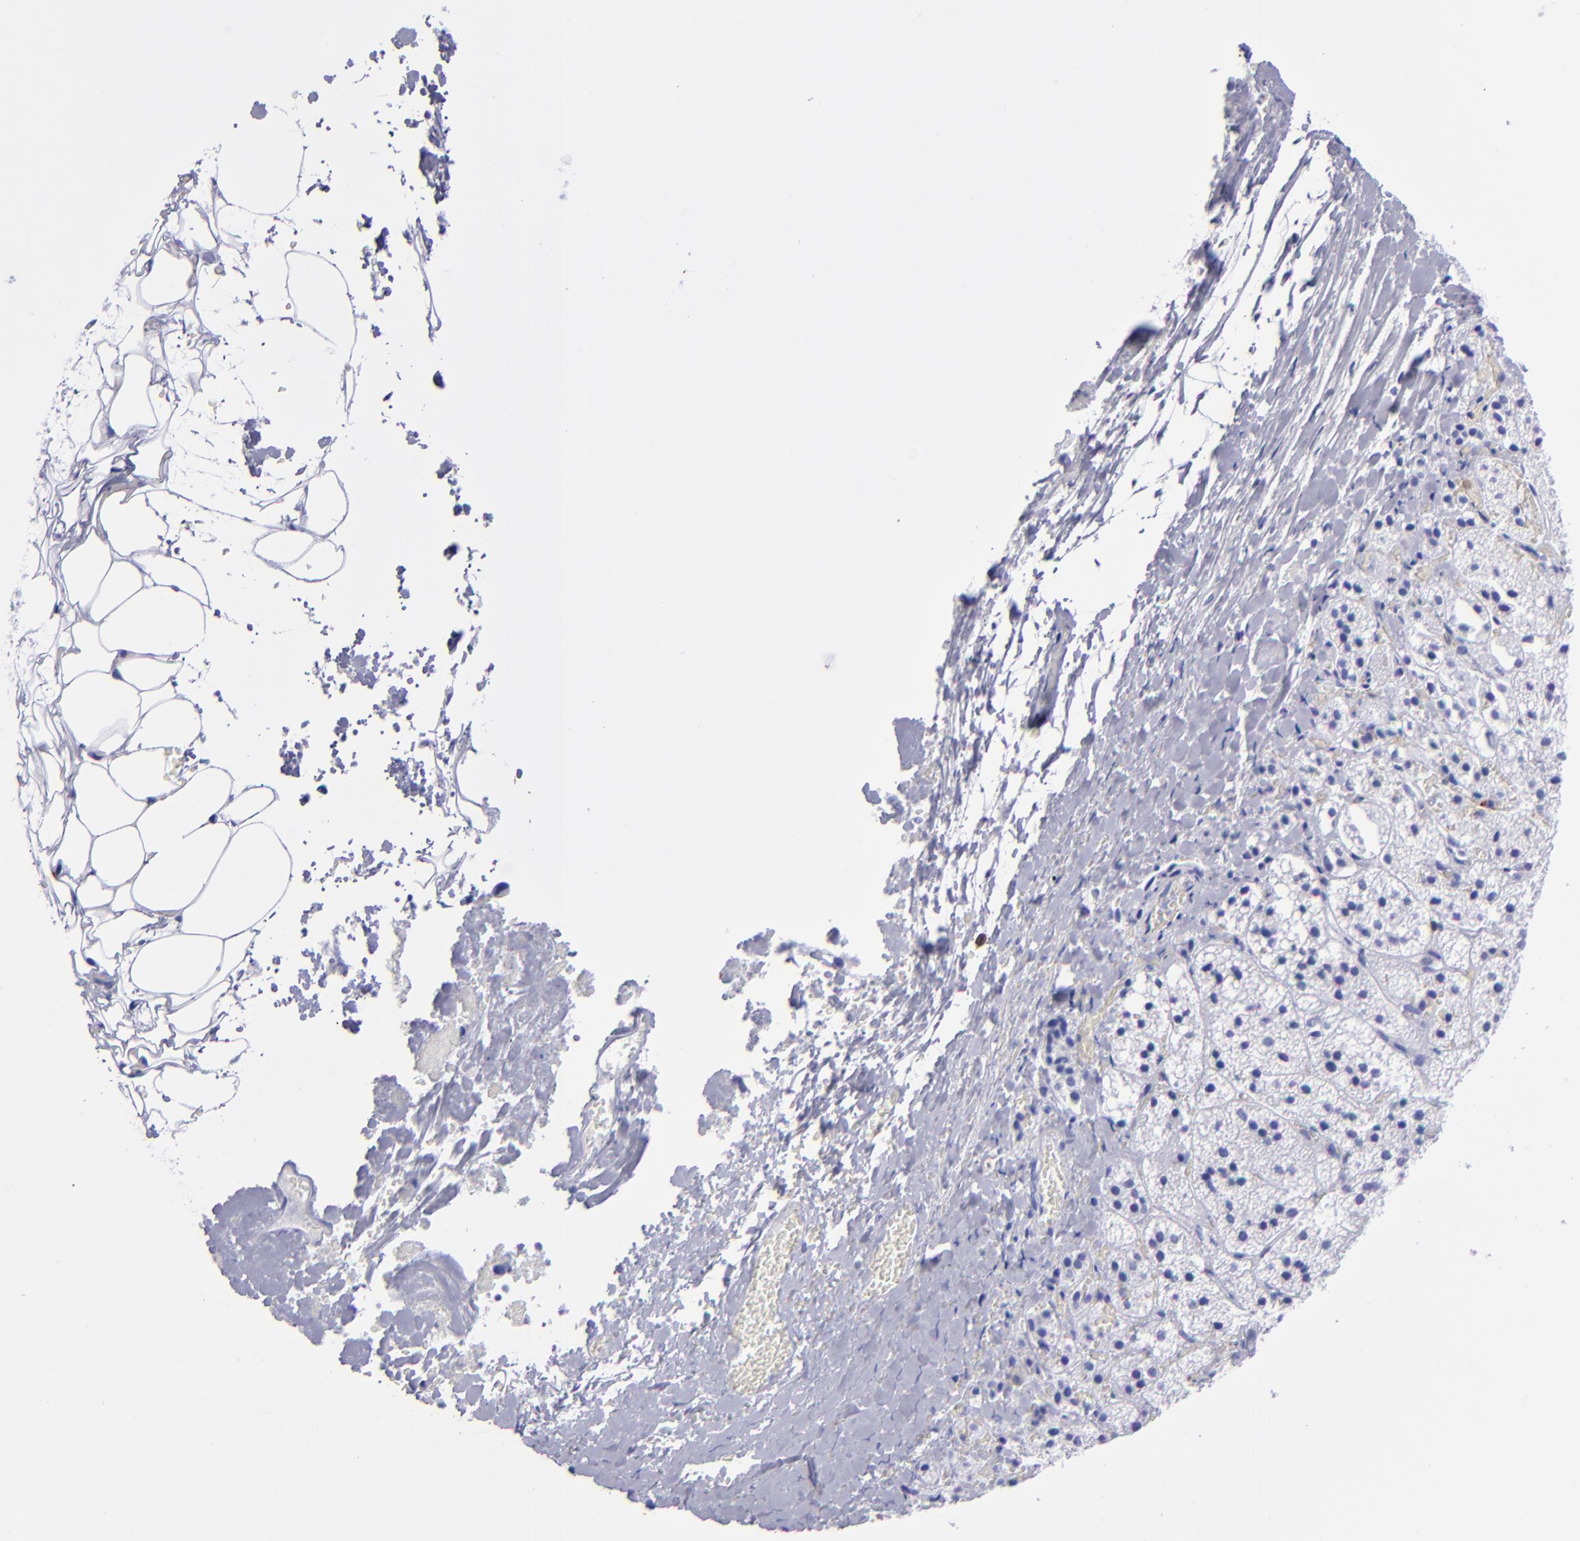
{"staining": {"intensity": "negative", "quantity": "none", "location": "none"}, "tissue": "adrenal gland", "cell_type": "Glandular cells", "image_type": "normal", "snomed": [{"axis": "morphology", "description": "Normal tissue, NOS"}, {"axis": "topography", "description": "Adrenal gland"}], "caption": "DAB immunohistochemical staining of normal adrenal gland displays no significant expression in glandular cells.", "gene": "CD6", "patient": {"sex": "female", "age": 44}}